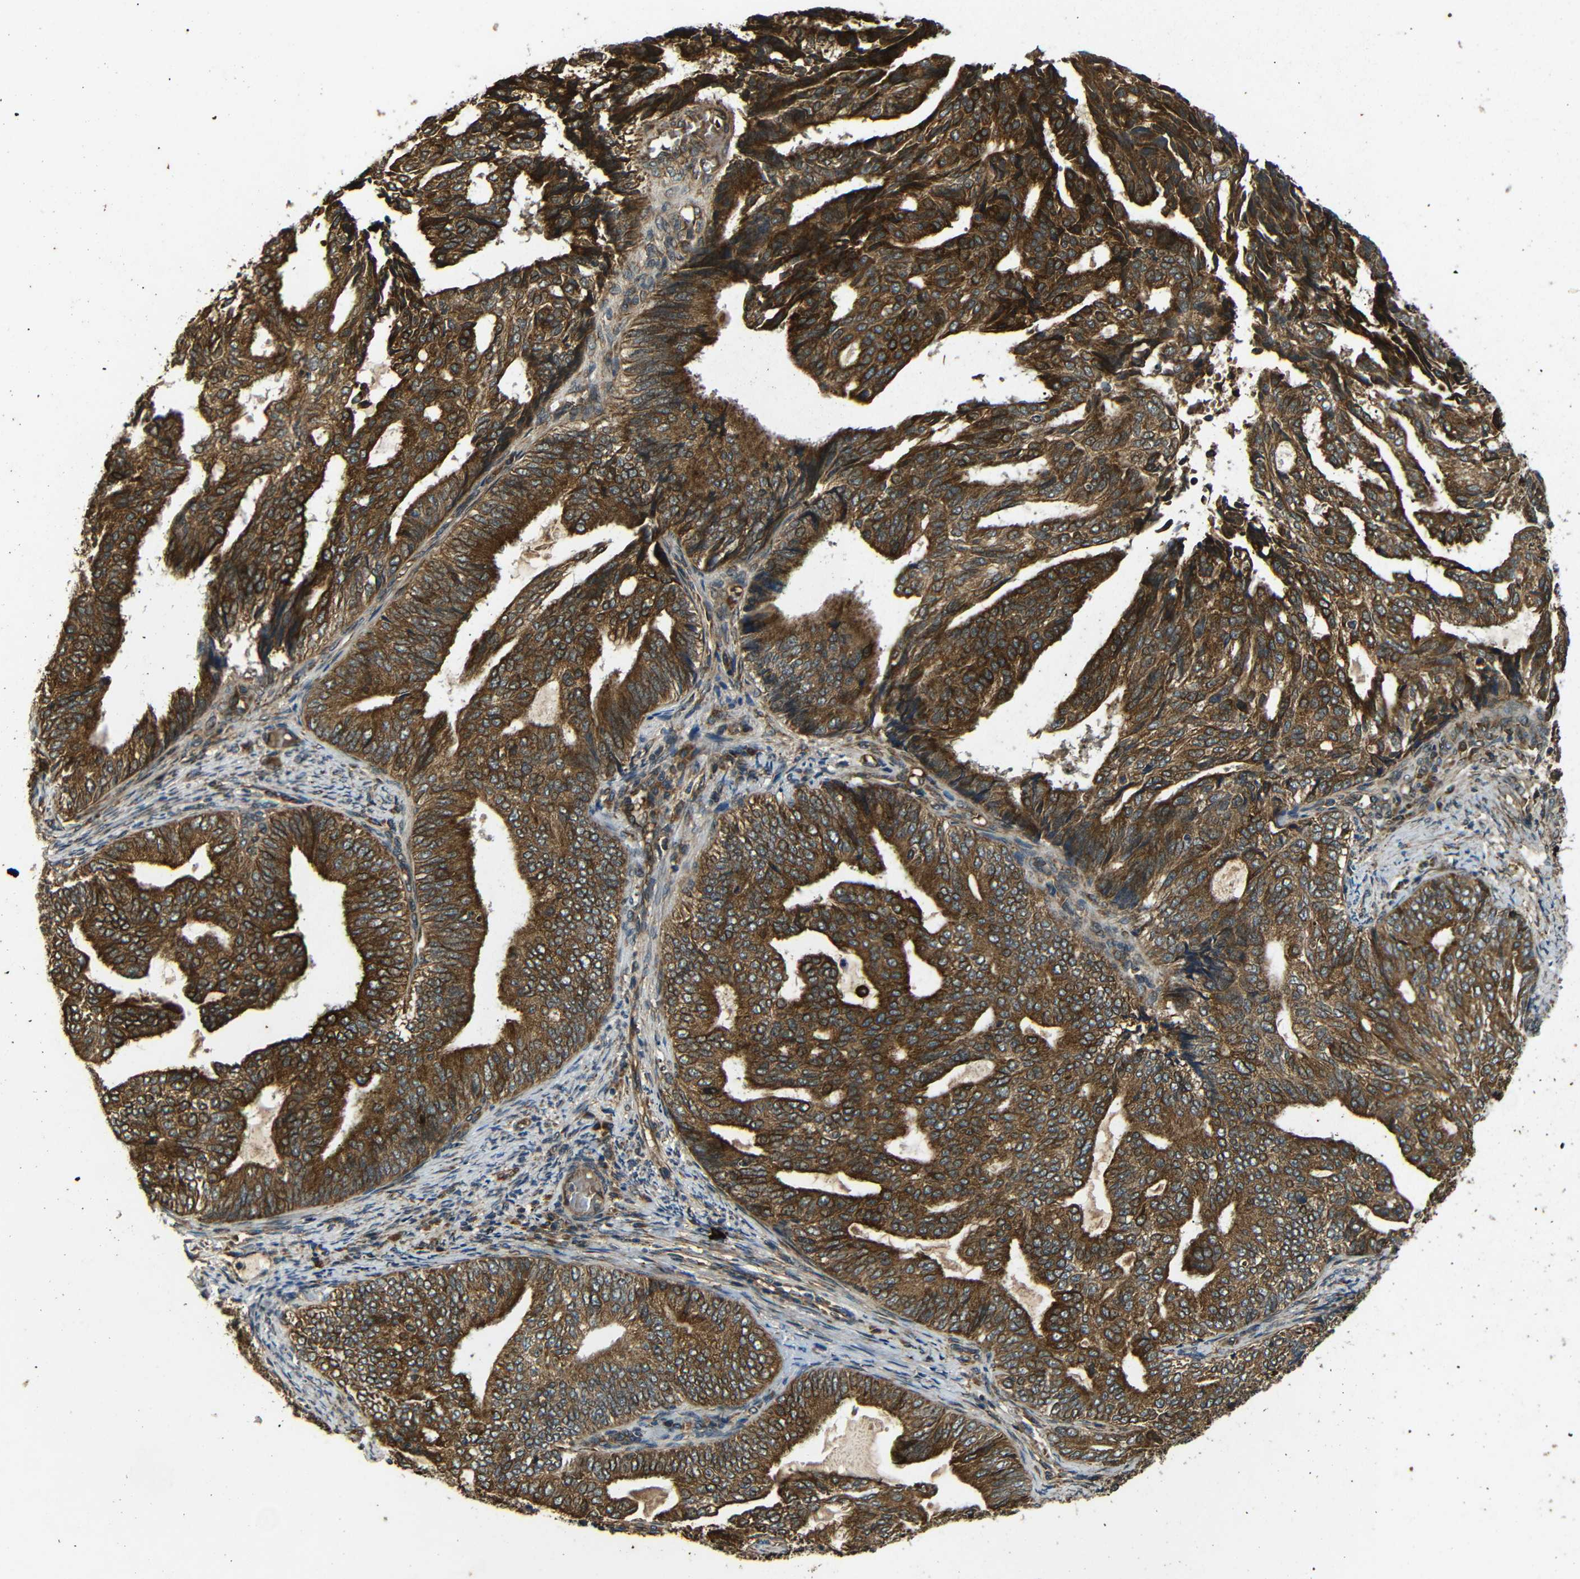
{"staining": {"intensity": "strong", "quantity": ">75%", "location": "cytoplasmic/membranous"}, "tissue": "endometrial cancer", "cell_type": "Tumor cells", "image_type": "cancer", "snomed": [{"axis": "morphology", "description": "Adenocarcinoma, NOS"}, {"axis": "topography", "description": "Endometrium"}], "caption": "This image exhibits IHC staining of endometrial cancer, with high strong cytoplasmic/membranous positivity in approximately >75% of tumor cells.", "gene": "TRPC1", "patient": {"sex": "female", "age": 58}}